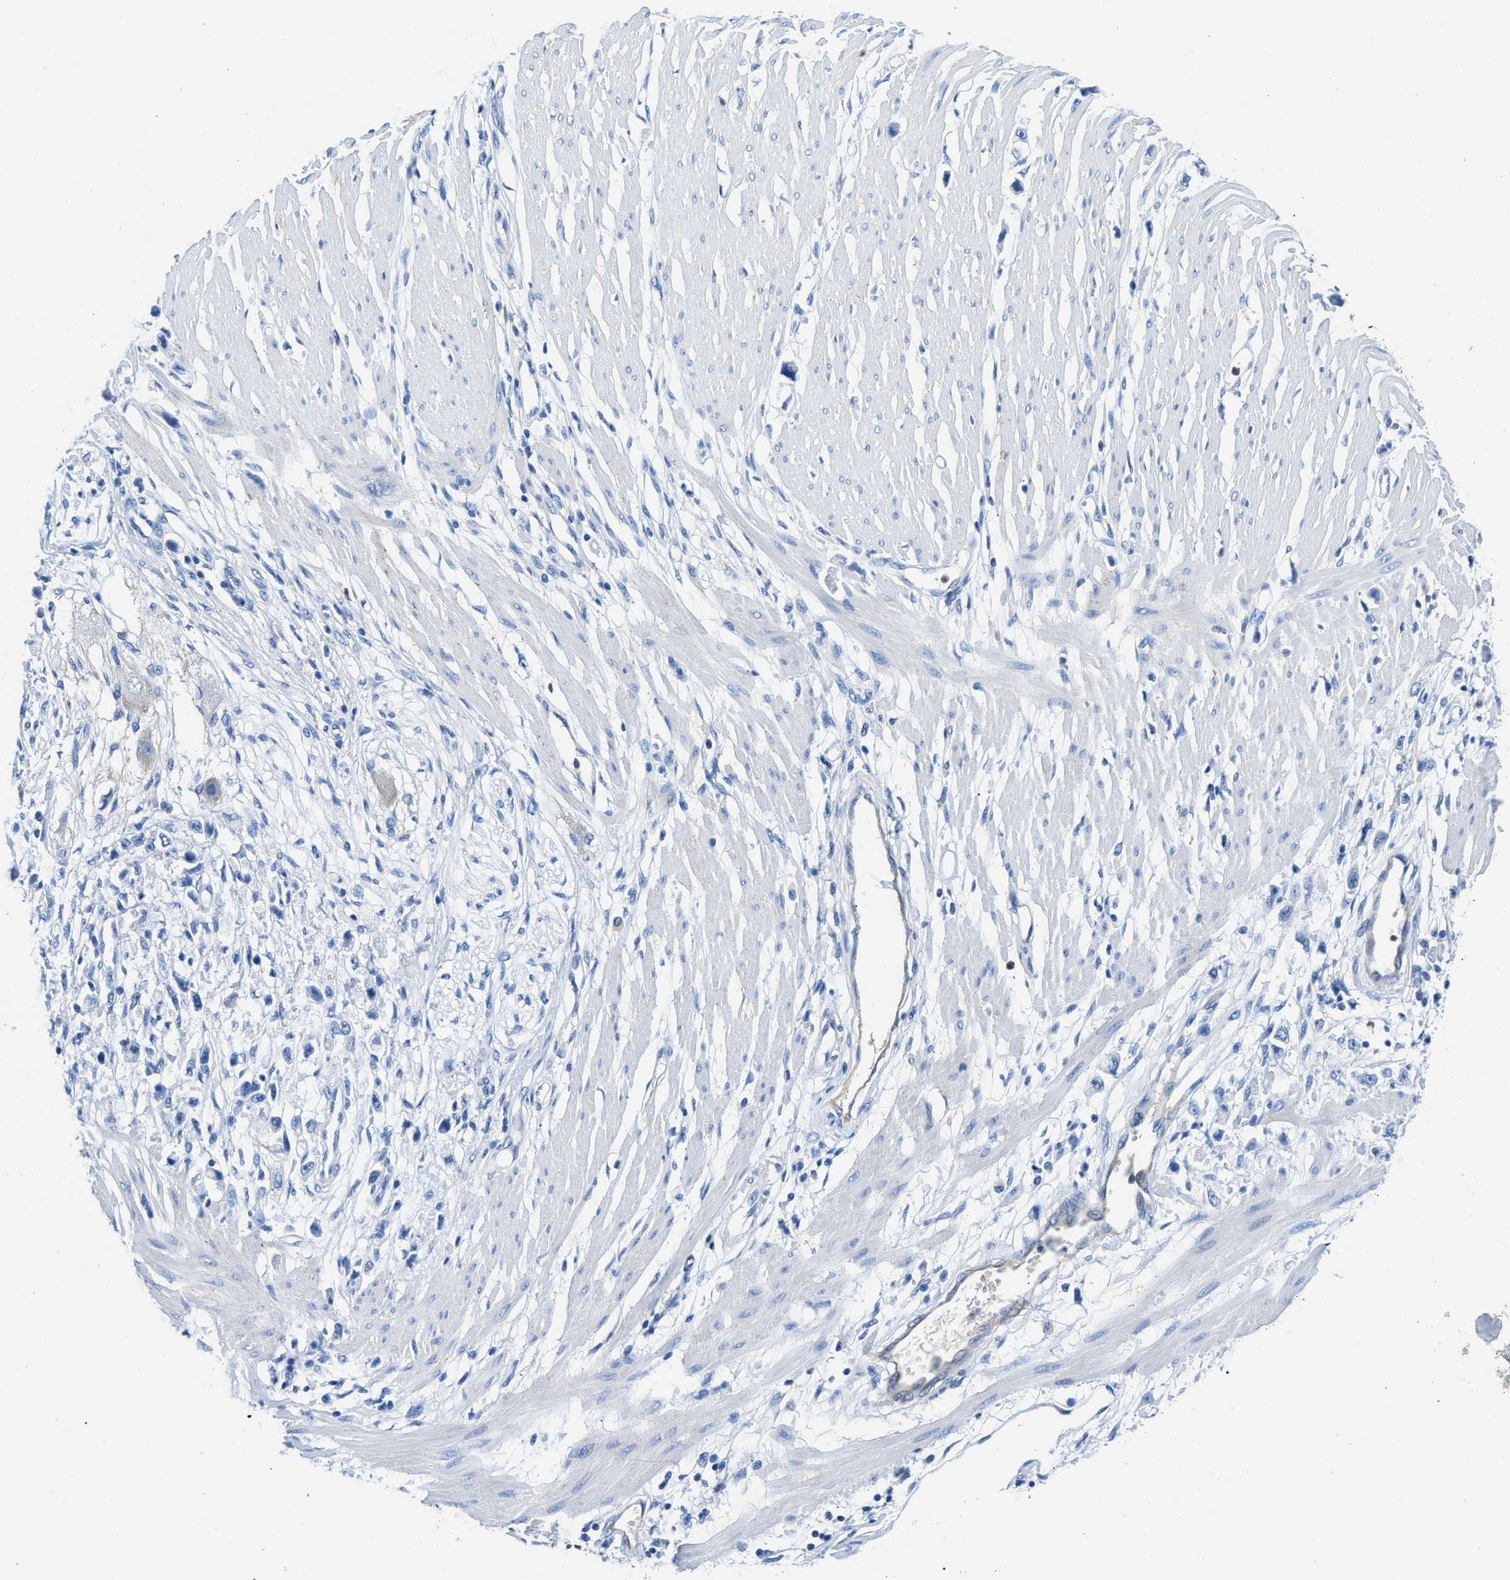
{"staining": {"intensity": "negative", "quantity": "none", "location": "none"}, "tissue": "stomach cancer", "cell_type": "Tumor cells", "image_type": "cancer", "snomed": [{"axis": "morphology", "description": "Adenocarcinoma, NOS"}, {"axis": "topography", "description": "Stomach"}], "caption": "Human stomach cancer (adenocarcinoma) stained for a protein using immunohistochemistry shows no staining in tumor cells.", "gene": "NEB", "patient": {"sex": "female", "age": 59}}